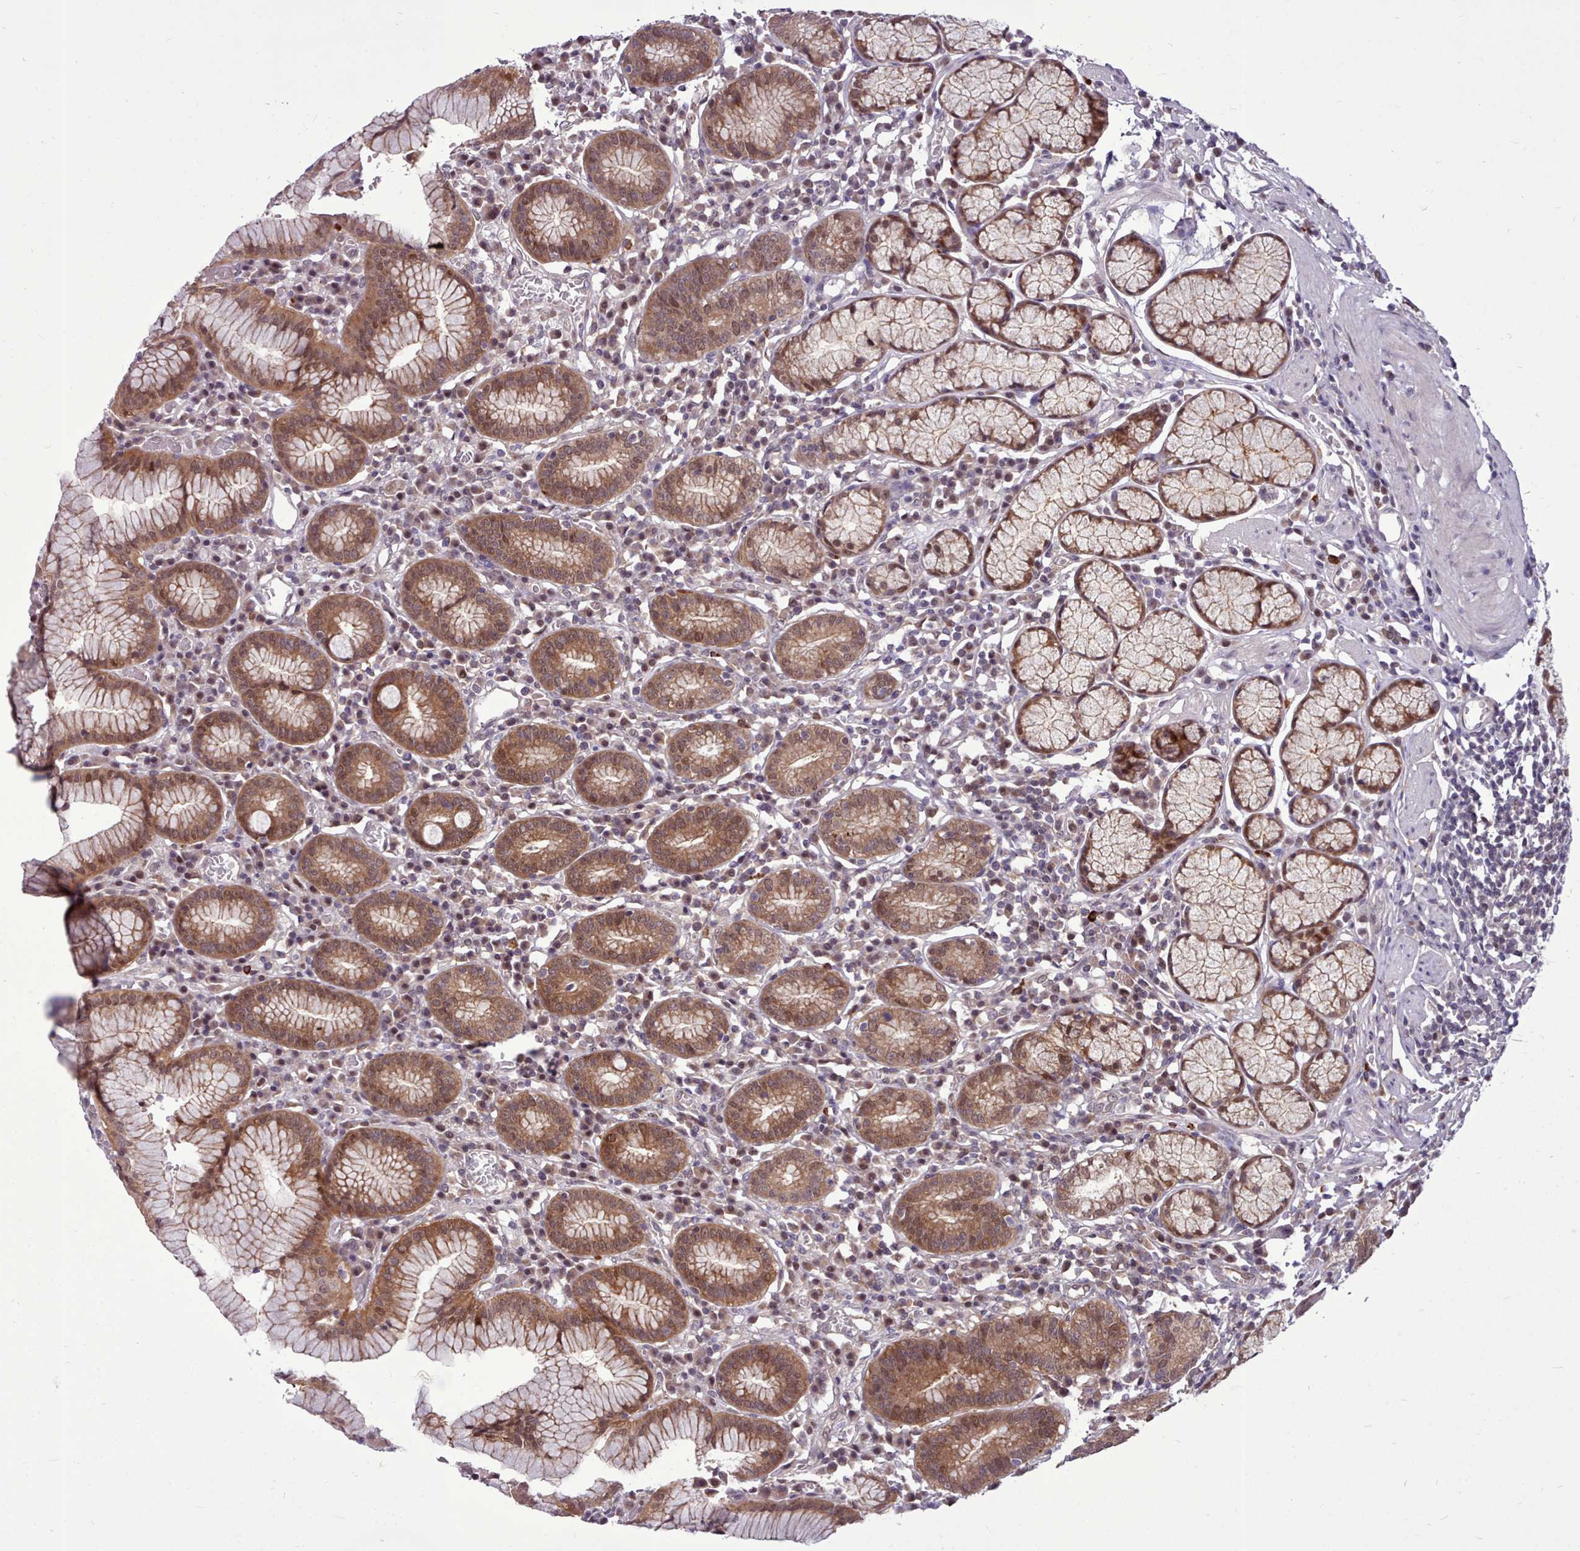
{"staining": {"intensity": "moderate", "quantity": ">75%", "location": "cytoplasmic/membranous,nuclear"}, "tissue": "stomach", "cell_type": "Glandular cells", "image_type": "normal", "snomed": [{"axis": "morphology", "description": "Normal tissue, NOS"}, {"axis": "topography", "description": "Stomach"}], "caption": "Stomach stained with DAB immunohistochemistry demonstrates medium levels of moderate cytoplasmic/membranous,nuclear positivity in about >75% of glandular cells. The protein is shown in brown color, while the nuclei are stained blue.", "gene": "AHCY", "patient": {"sex": "male", "age": 55}}